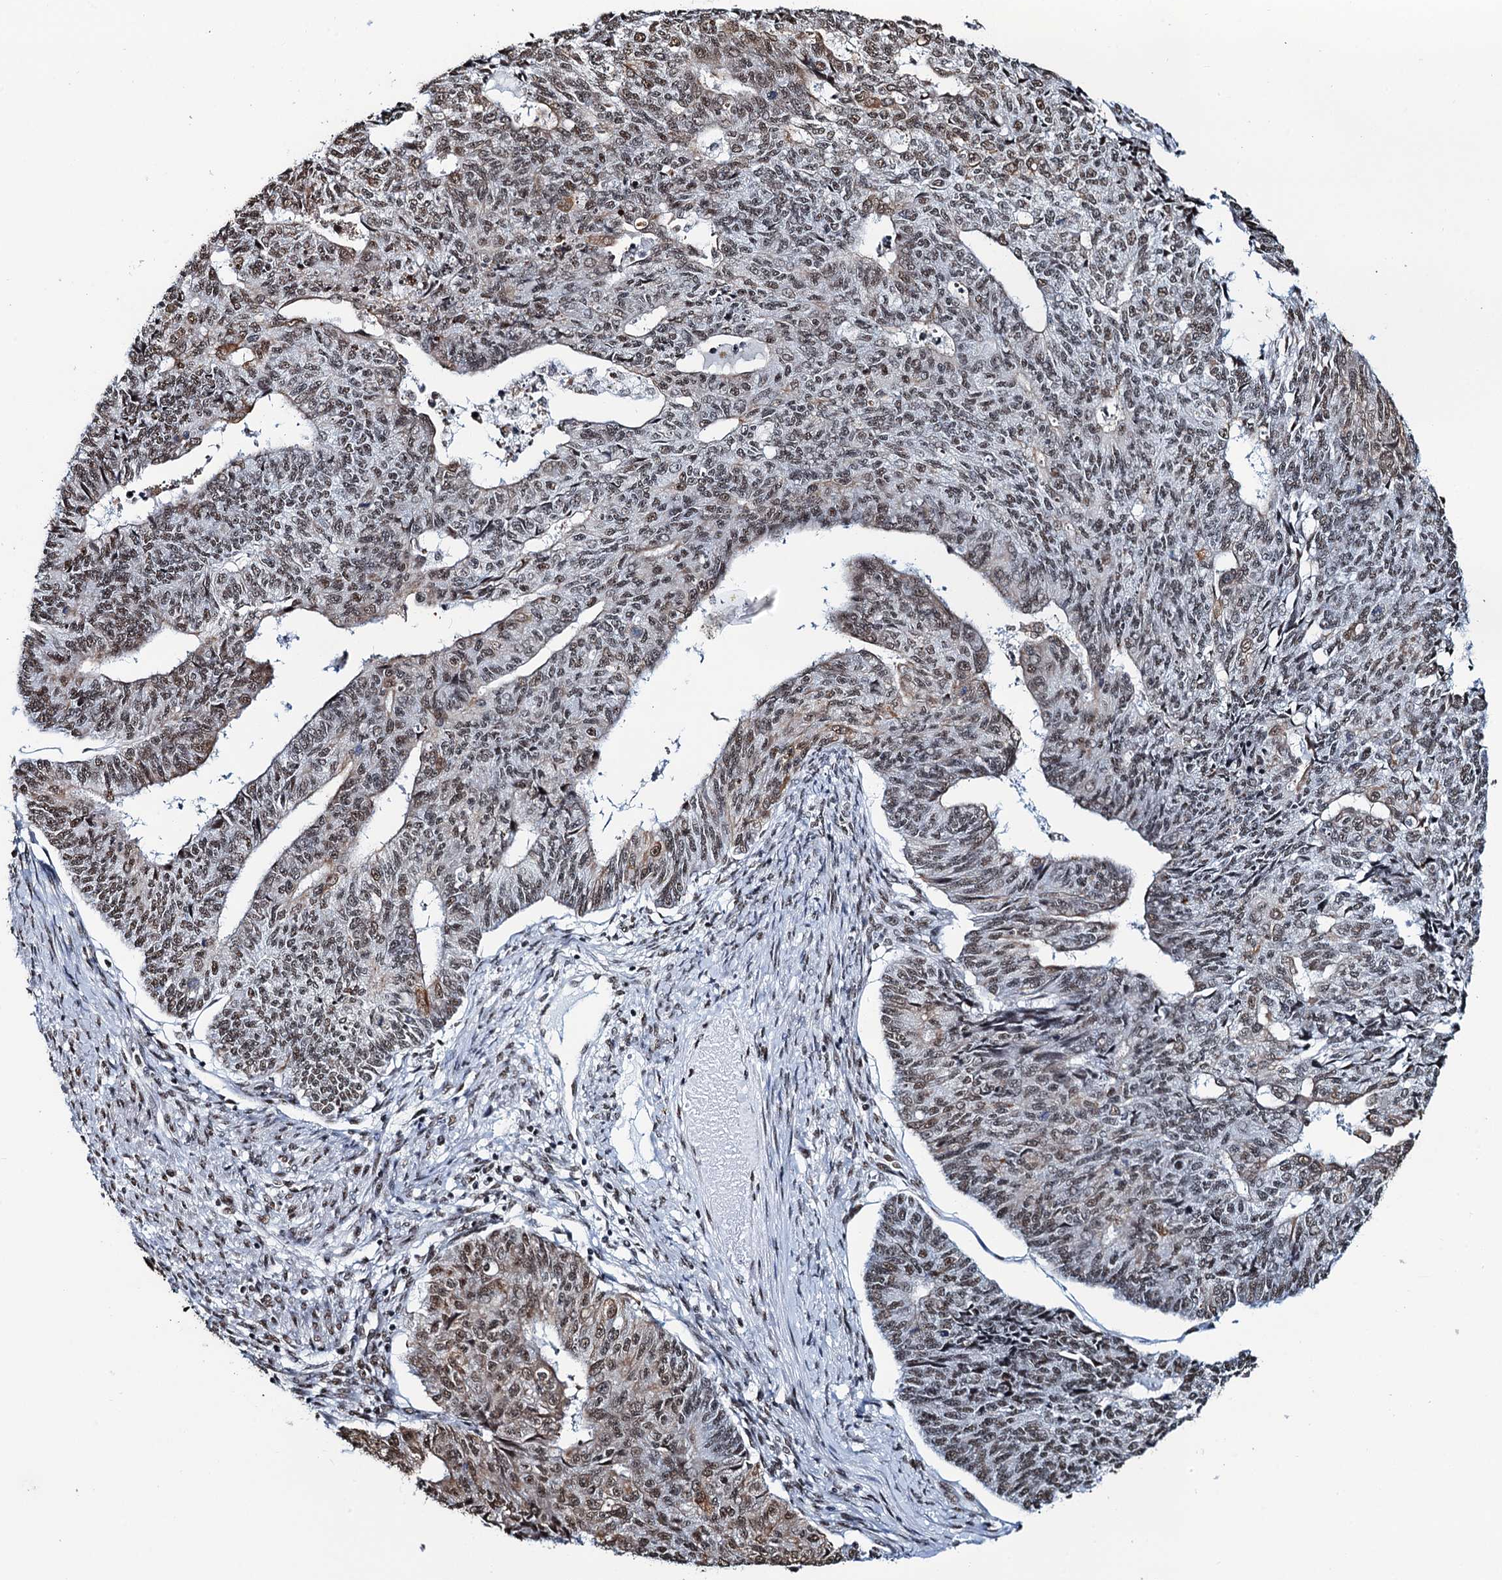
{"staining": {"intensity": "moderate", "quantity": "25%-75%", "location": "nuclear"}, "tissue": "endometrial cancer", "cell_type": "Tumor cells", "image_type": "cancer", "snomed": [{"axis": "morphology", "description": "Adenocarcinoma, NOS"}, {"axis": "topography", "description": "Endometrium"}], "caption": "Protein analysis of endometrial cancer (adenocarcinoma) tissue shows moderate nuclear positivity in approximately 25%-75% of tumor cells. Immunohistochemistry stains the protein of interest in brown and the nuclei are stained blue.", "gene": "ZNF609", "patient": {"sex": "female", "age": 32}}